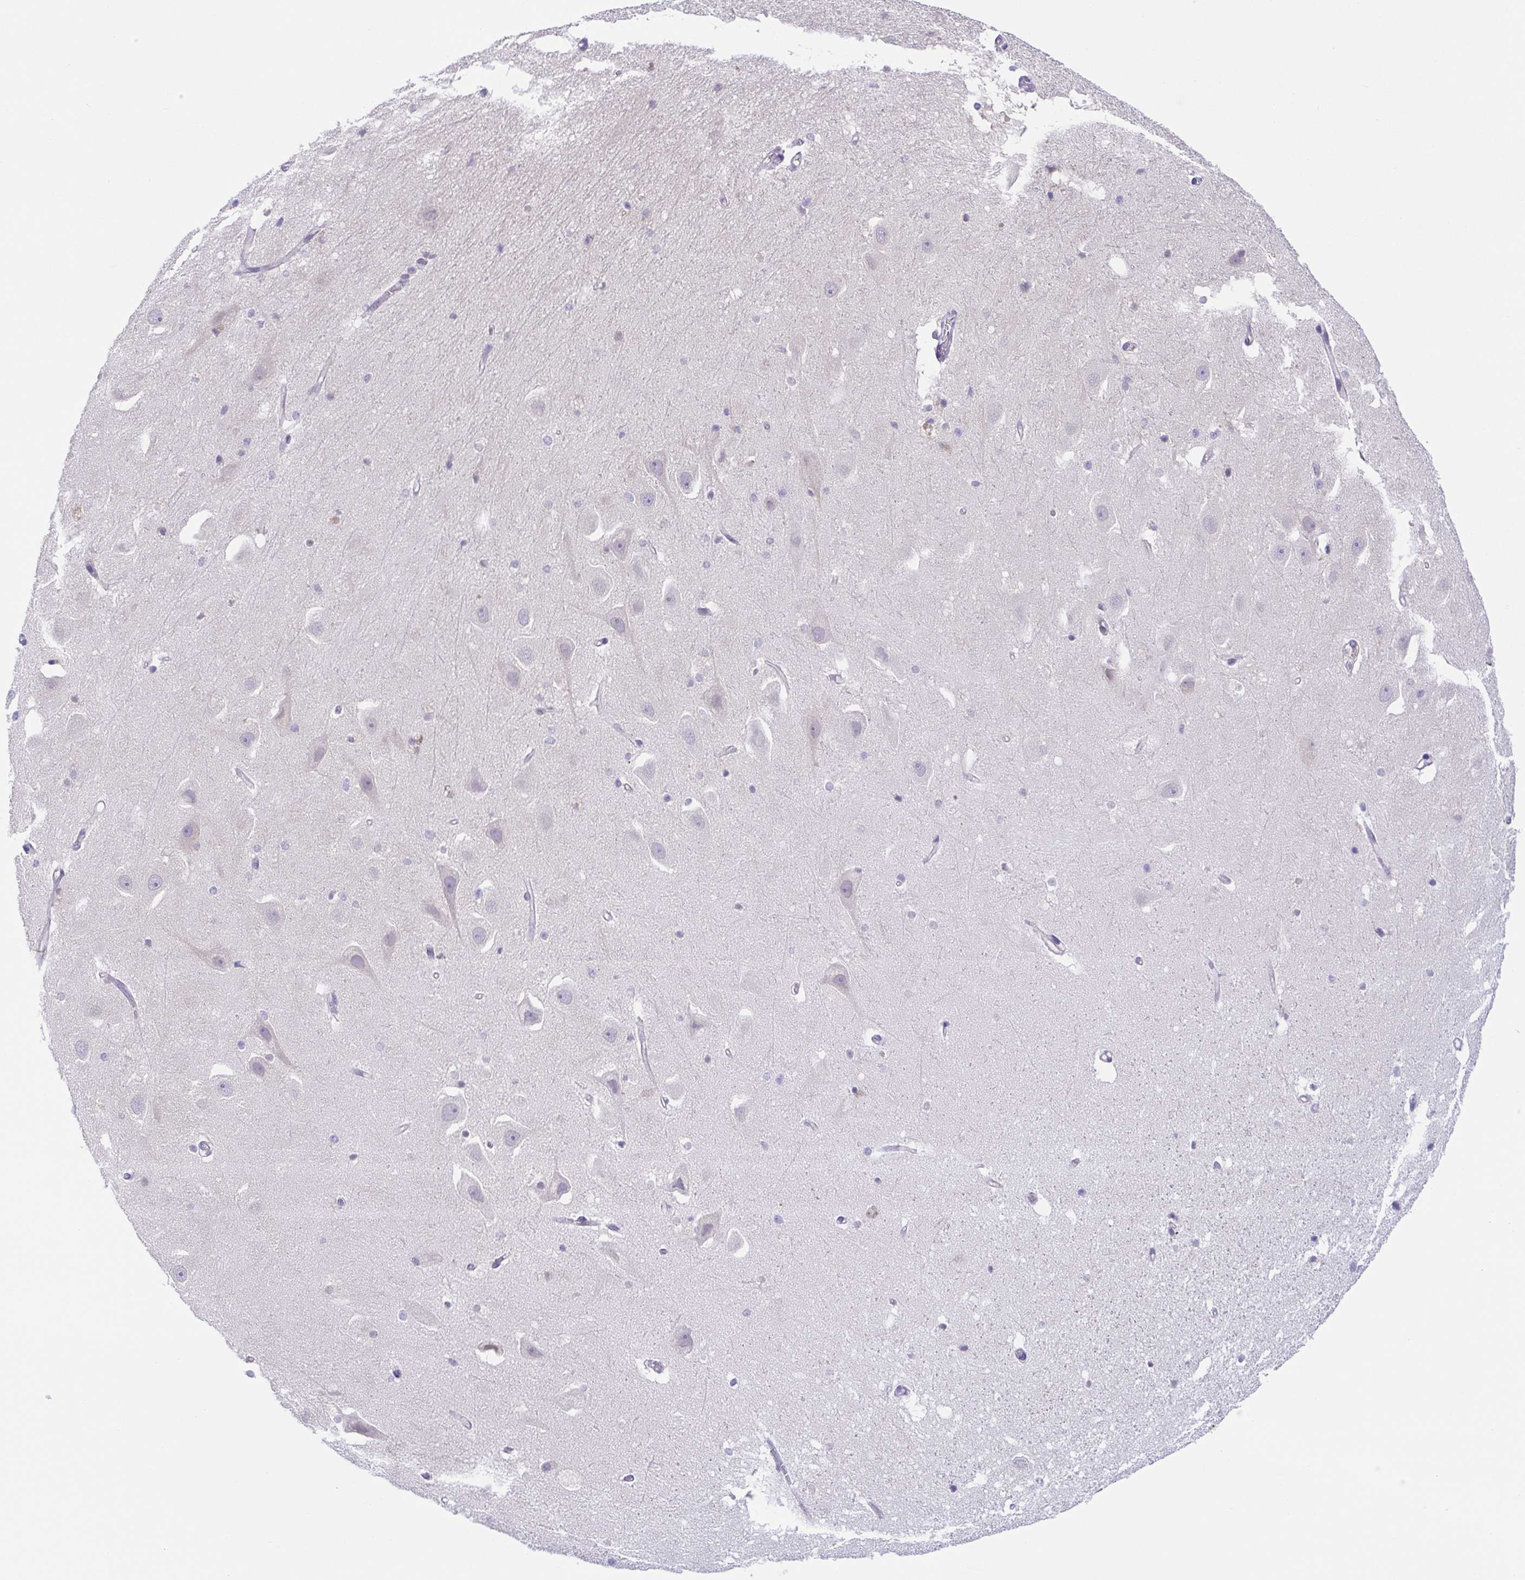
{"staining": {"intensity": "negative", "quantity": "none", "location": "none"}, "tissue": "hippocampus", "cell_type": "Glial cells", "image_type": "normal", "snomed": [{"axis": "morphology", "description": "Normal tissue, NOS"}, {"axis": "topography", "description": "Hippocampus"}], "caption": "Immunohistochemistry (IHC) micrograph of normal hippocampus stained for a protein (brown), which reveals no expression in glial cells.", "gene": "KRTDAP", "patient": {"sex": "male", "age": 63}}